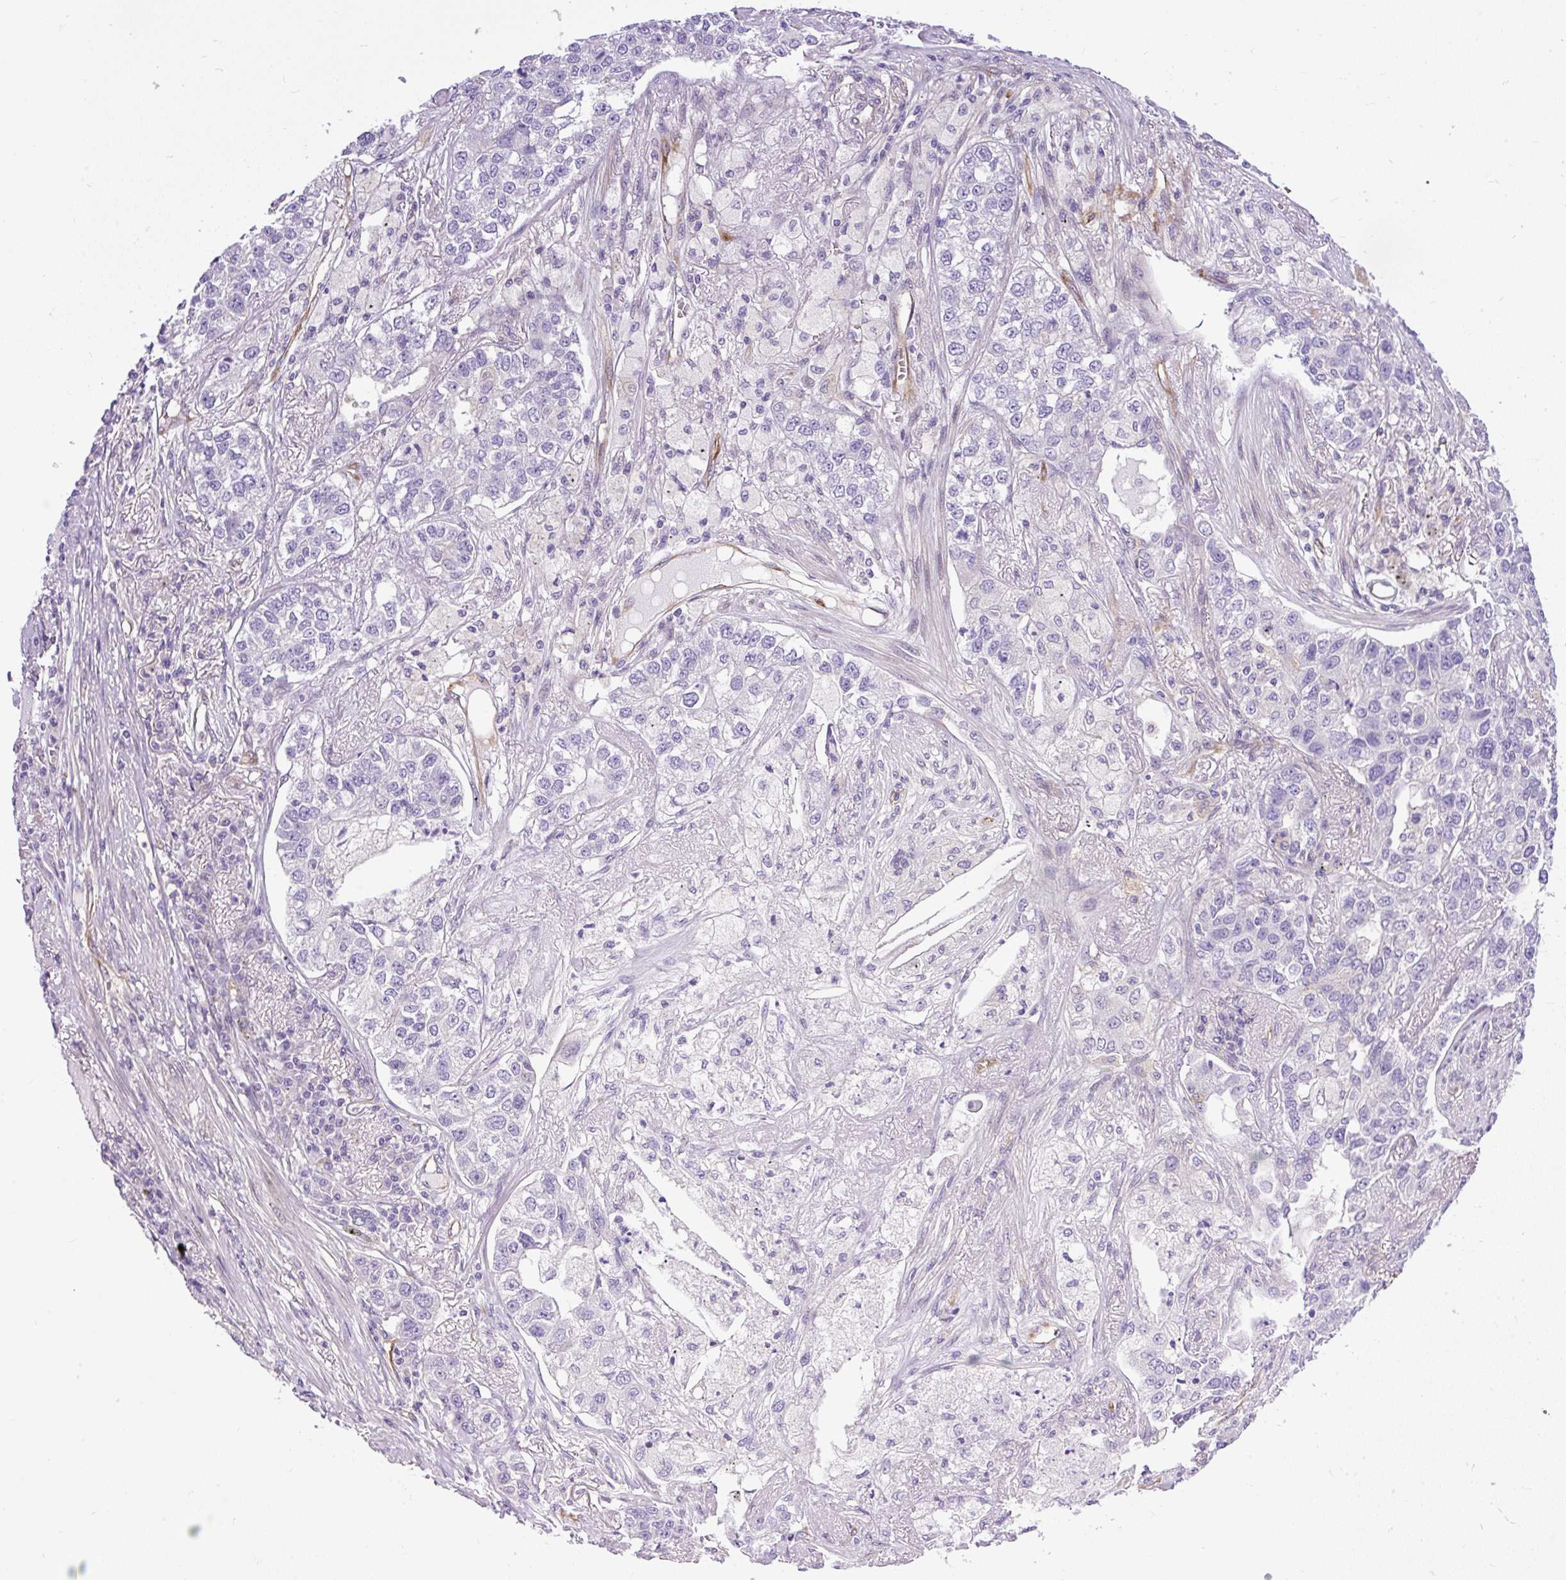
{"staining": {"intensity": "negative", "quantity": "none", "location": "none"}, "tissue": "lung cancer", "cell_type": "Tumor cells", "image_type": "cancer", "snomed": [{"axis": "morphology", "description": "Adenocarcinoma, NOS"}, {"axis": "topography", "description": "Lung"}], "caption": "Immunohistochemical staining of adenocarcinoma (lung) shows no significant expression in tumor cells.", "gene": "MAP1S", "patient": {"sex": "male", "age": 49}}